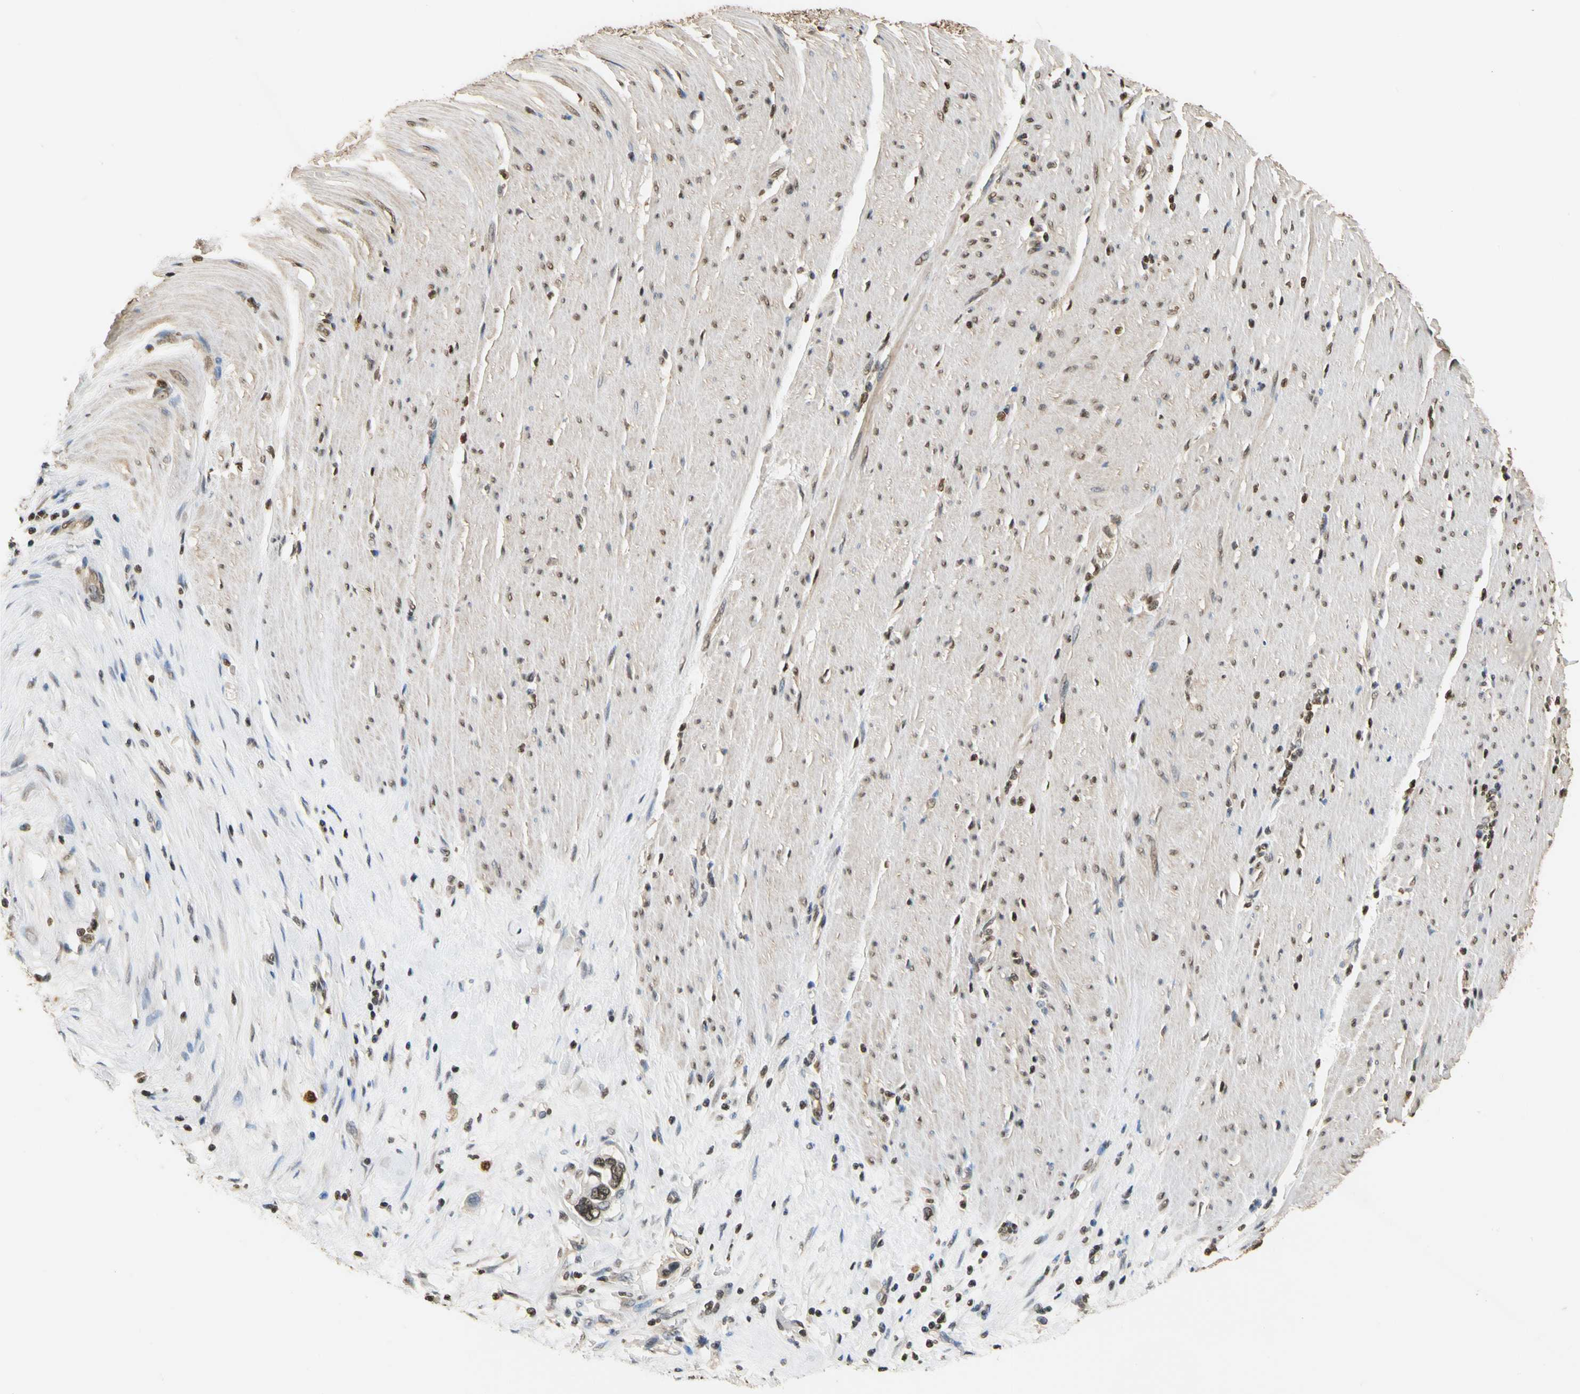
{"staining": {"intensity": "weak", "quantity": ">75%", "location": "cytoplasmic/membranous,nuclear"}, "tissue": "pancreatic cancer", "cell_type": "Tumor cells", "image_type": "cancer", "snomed": [{"axis": "morphology", "description": "Adenocarcinoma, NOS"}, {"axis": "topography", "description": "Pancreas"}], "caption": "Pancreatic adenocarcinoma tissue exhibits weak cytoplasmic/membranous and nuclear expression in about >75% of tumor cells, visualized by immunohistochemistry.", "gene": "SOD1", "patient": {"sex": "female", "age": 57}}